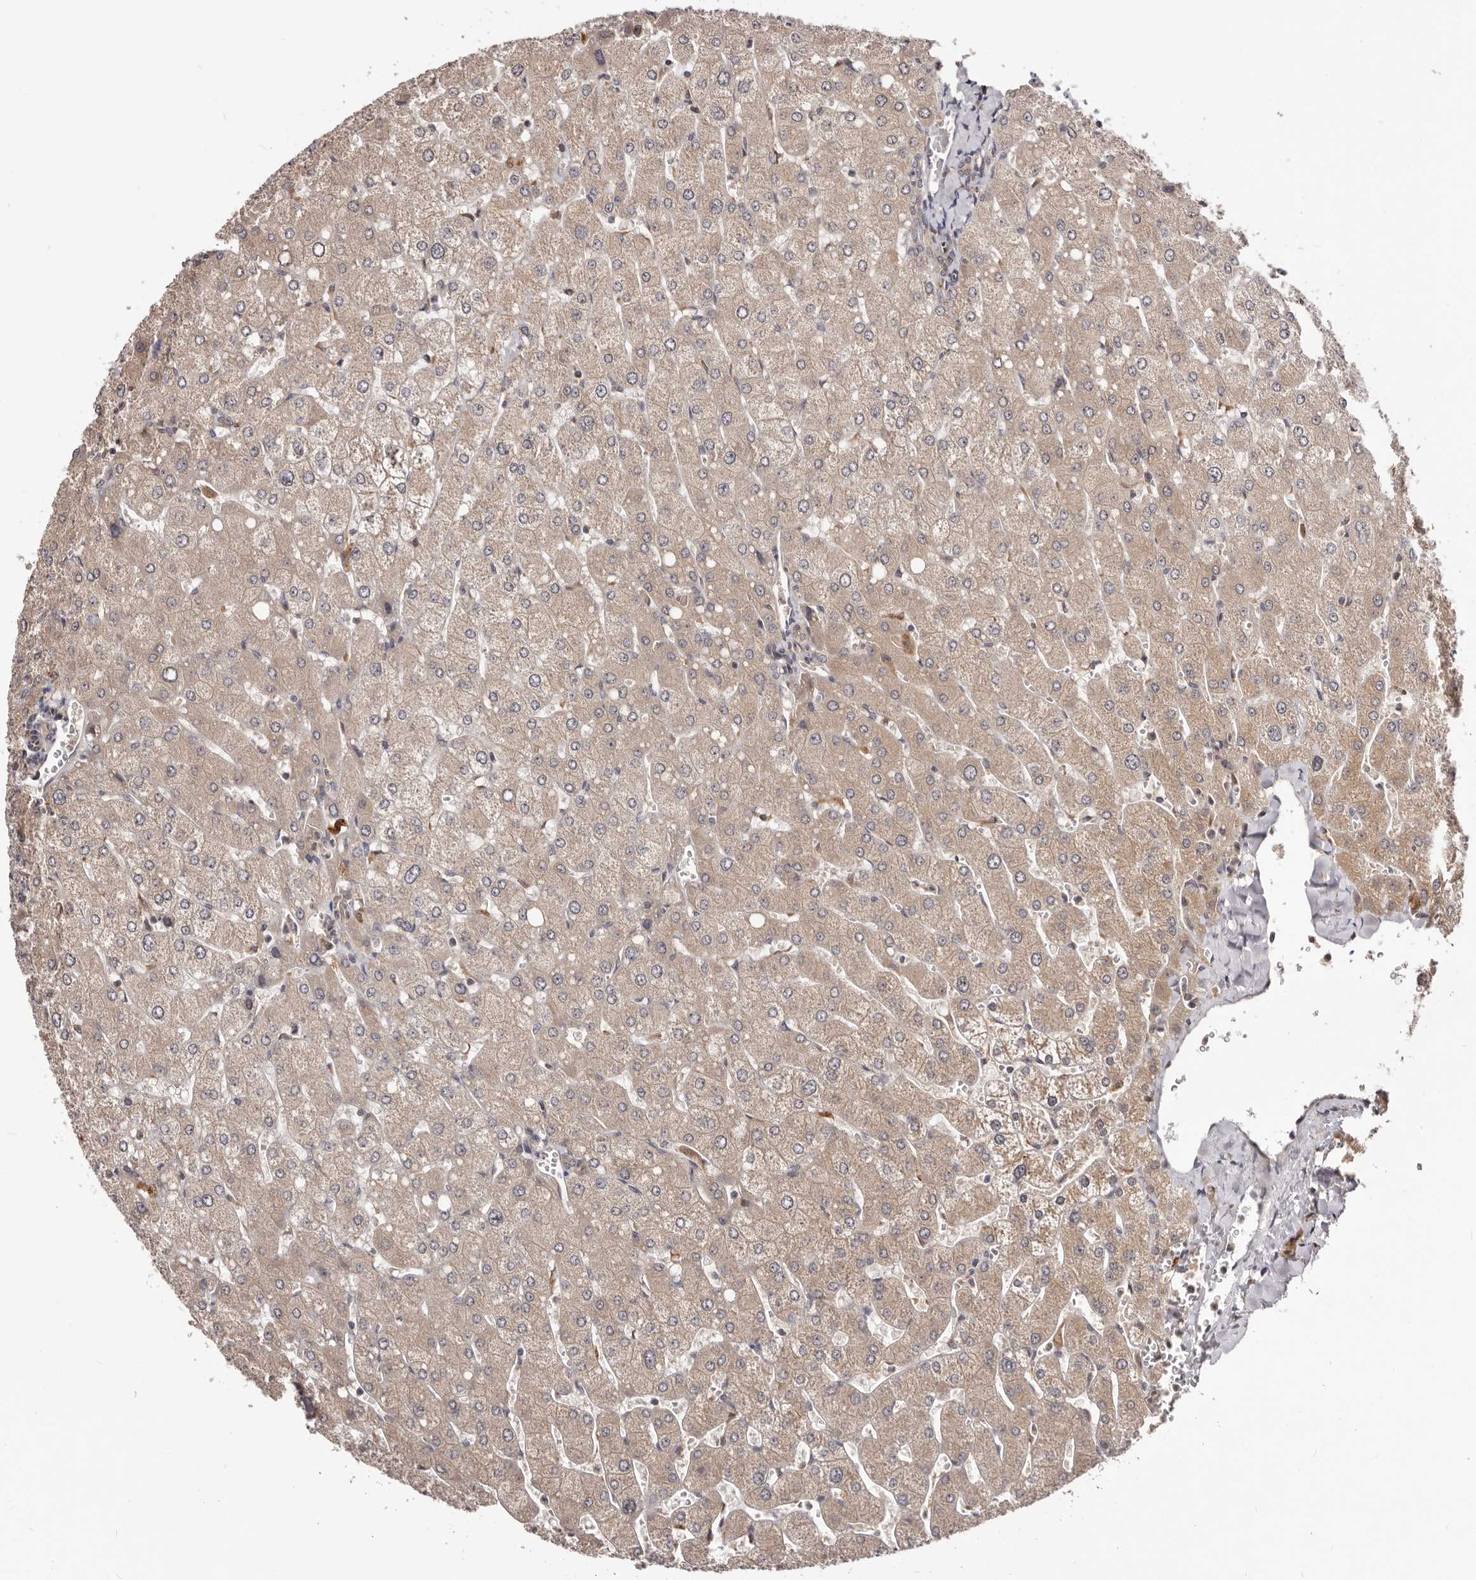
{"staining": {"intensity": "weak", "quantity": ">75%", "location": "cytoplasmic/membranous"}, "tissue": "liver", "cell_type": "Cholangiocytes", "image_type": "normal", "snomed": [{"axis": "morphology", "description": "Normal tissue, NOS"}, {"axis": "topography", "description": "Liver"}], "caption": "Liver stained with DAB (3,3'-diaminobenzidine) IHC reveals low levels of weak cytoplasmic/membranous staining in approximately >75% of cholangiocytes. Immunohistochemistry stains the protein of interest in brown and the nuclei are stained blue.", "gene": "MDP1", "patient": {"sex": "male", "age": 55}}